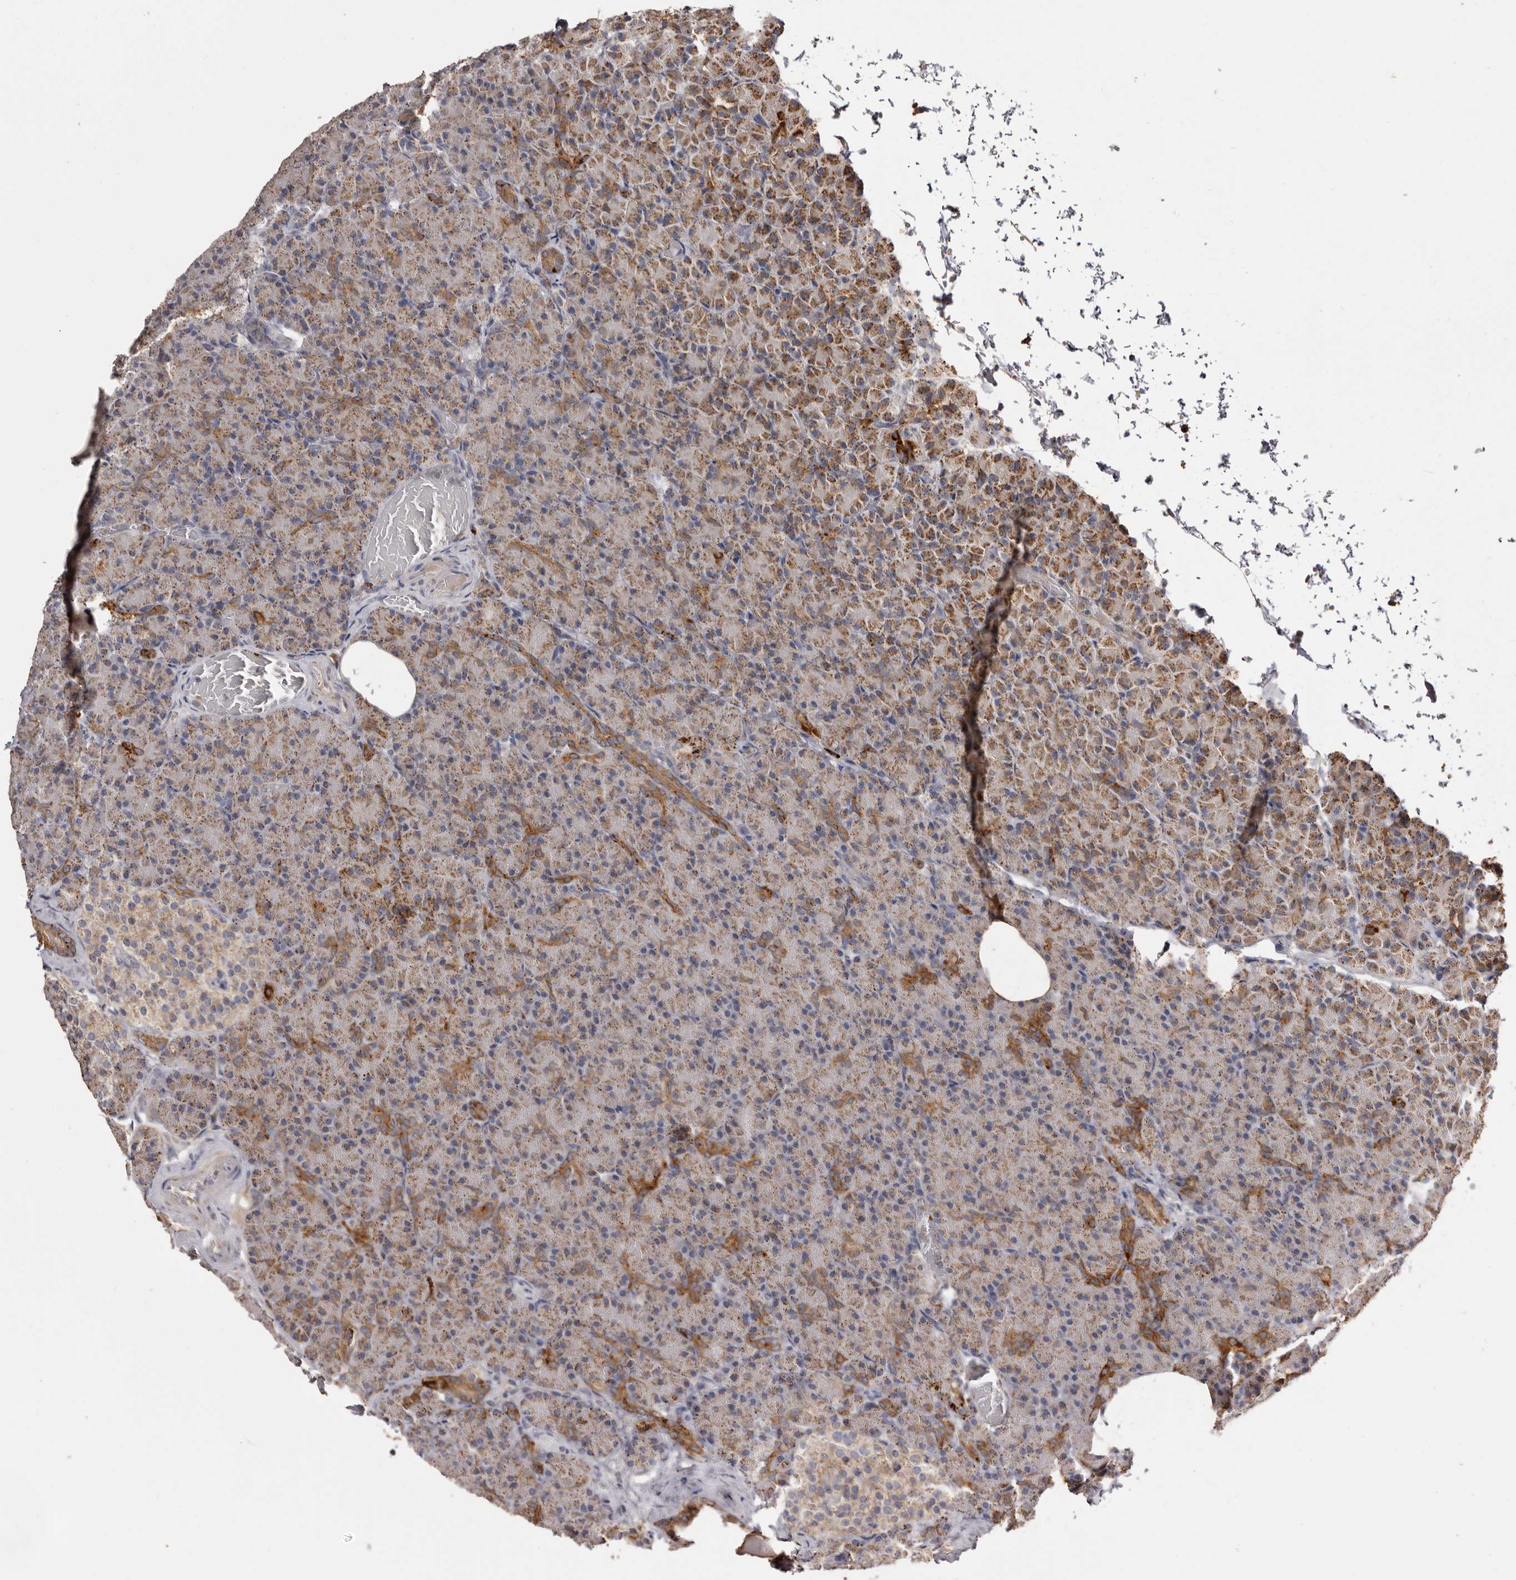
{"staining": {"intensity": "moderate", "quantity": ">75%", "location": "cytoplasmic/membranous"}, "tissue": "pancreas", "cell_type": "Exocrine glandular cells", "image_type": "normal", "snomed": [{"axis": "morphology", "description": "Normal tissue, NOS"}, {"axis": "topography", "description": "Pancreas"}], "caption": "Exocrine glandular cells show moderate cytoplasmic/membranous staining in about >75% of cells in normal pancreas. The protein is stained brown, and the nuclei are stained in blue (DAB IHC with brightfield microscopy, high magnification).", "gene": "MECR", "patient": {"sex": "female", "age": 43}}